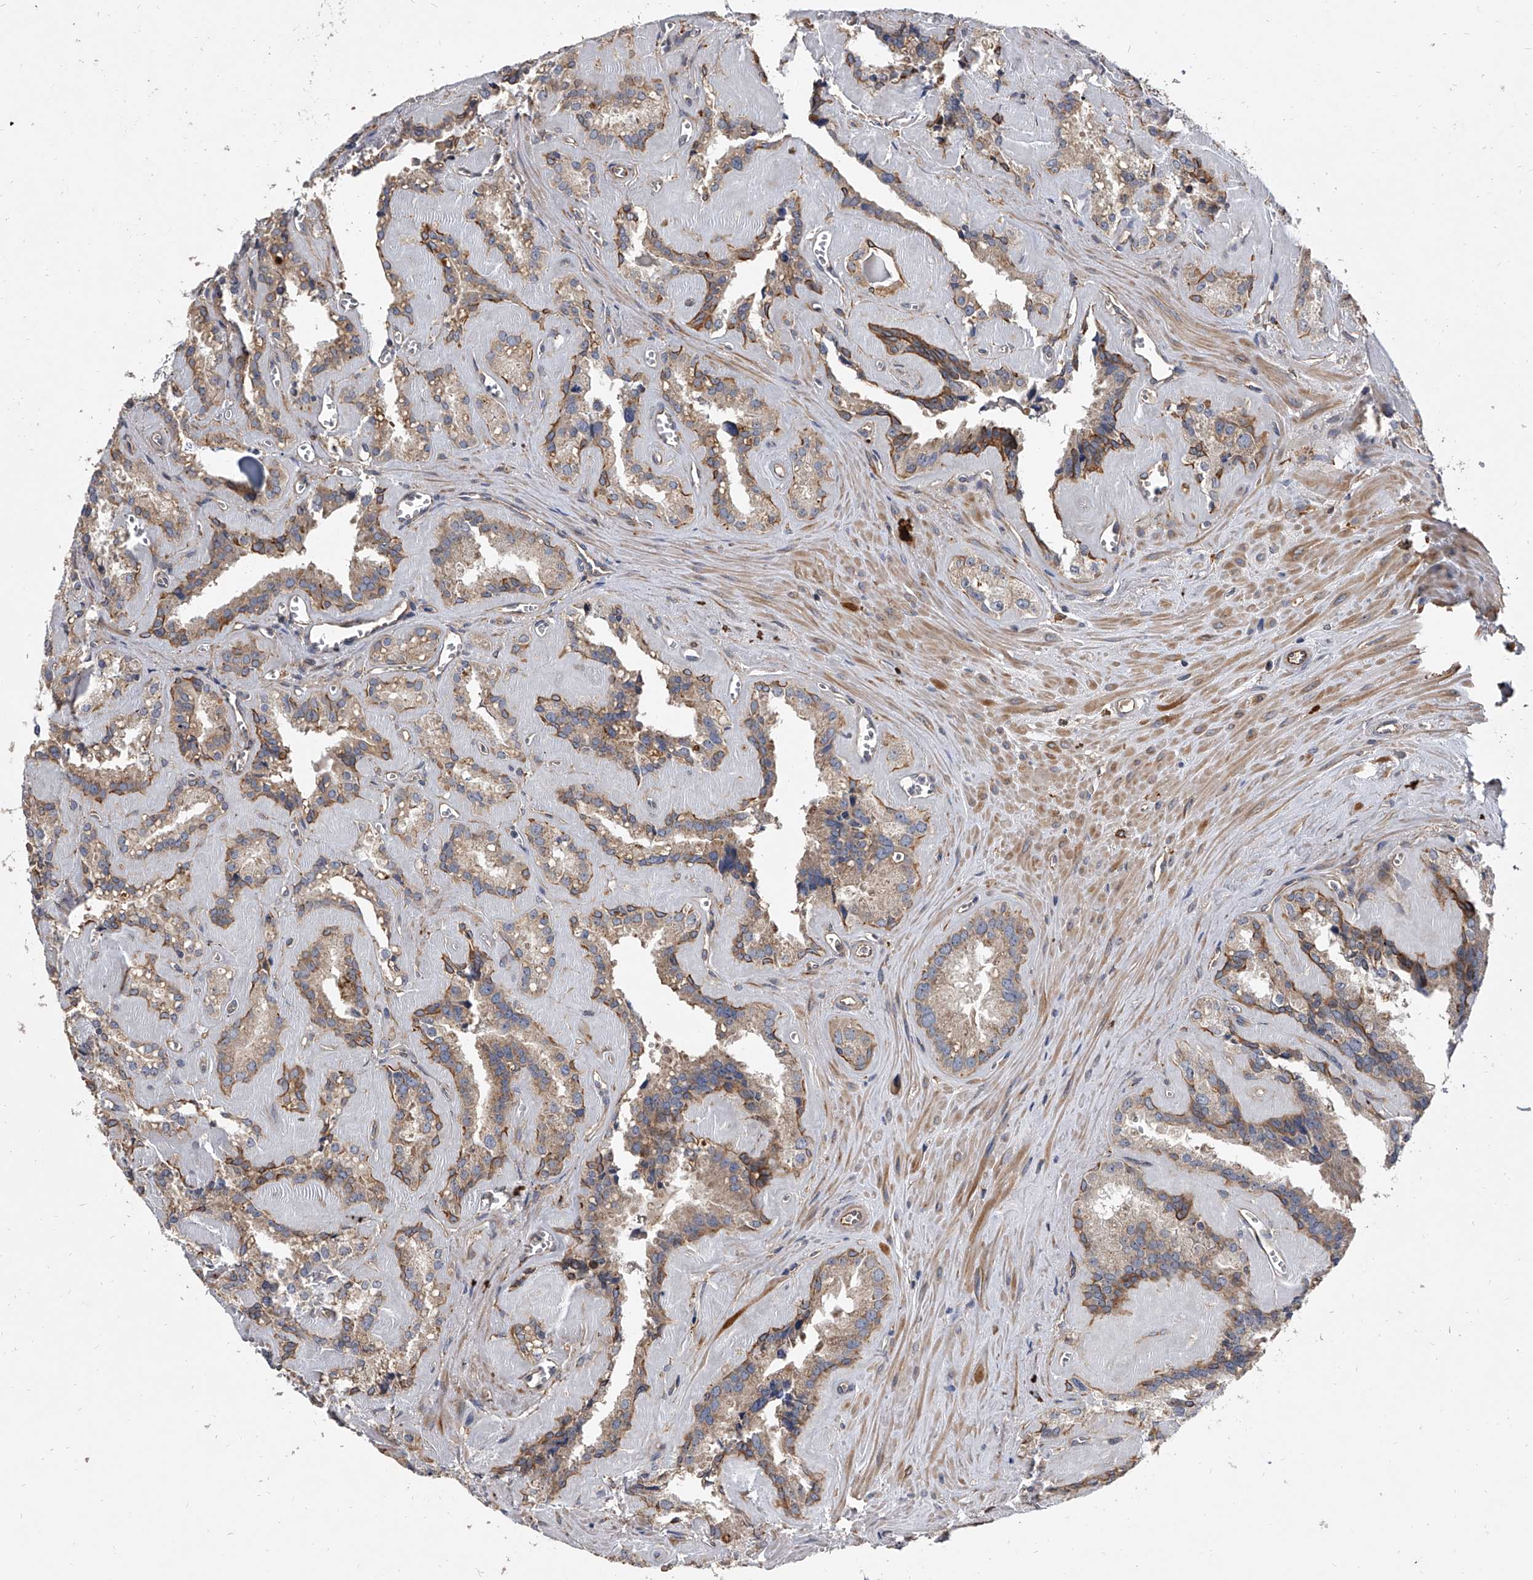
{"staining": {"intensity": "moderate", "quantity": ">75%", "location": "cytoplasmic/membranous"}, "tissue": "seminal vesicle", "cell_type": "Glandular cells", "image_type": "normal", "snomed": [{"axis": "morphology", "description": "Normal tissue, NOS"}, {"axis": "topography", "description": "Prostate"}, {"axis": "topography", "description": "Seminal veicle"}], "caption": "The micrograph demonstrates immunohistochemical staining of unremarkable seminal vesicle. There is moderate cytoplasmic/membranous expression is present in about >75% of glandular cells. The staining was performed using DAB, with brown indicating positive protein expression. Nuclei are stained blue with hematoxylin.", "gene": "EXOC4", "patient": {"sex": "male", "age": 59}}